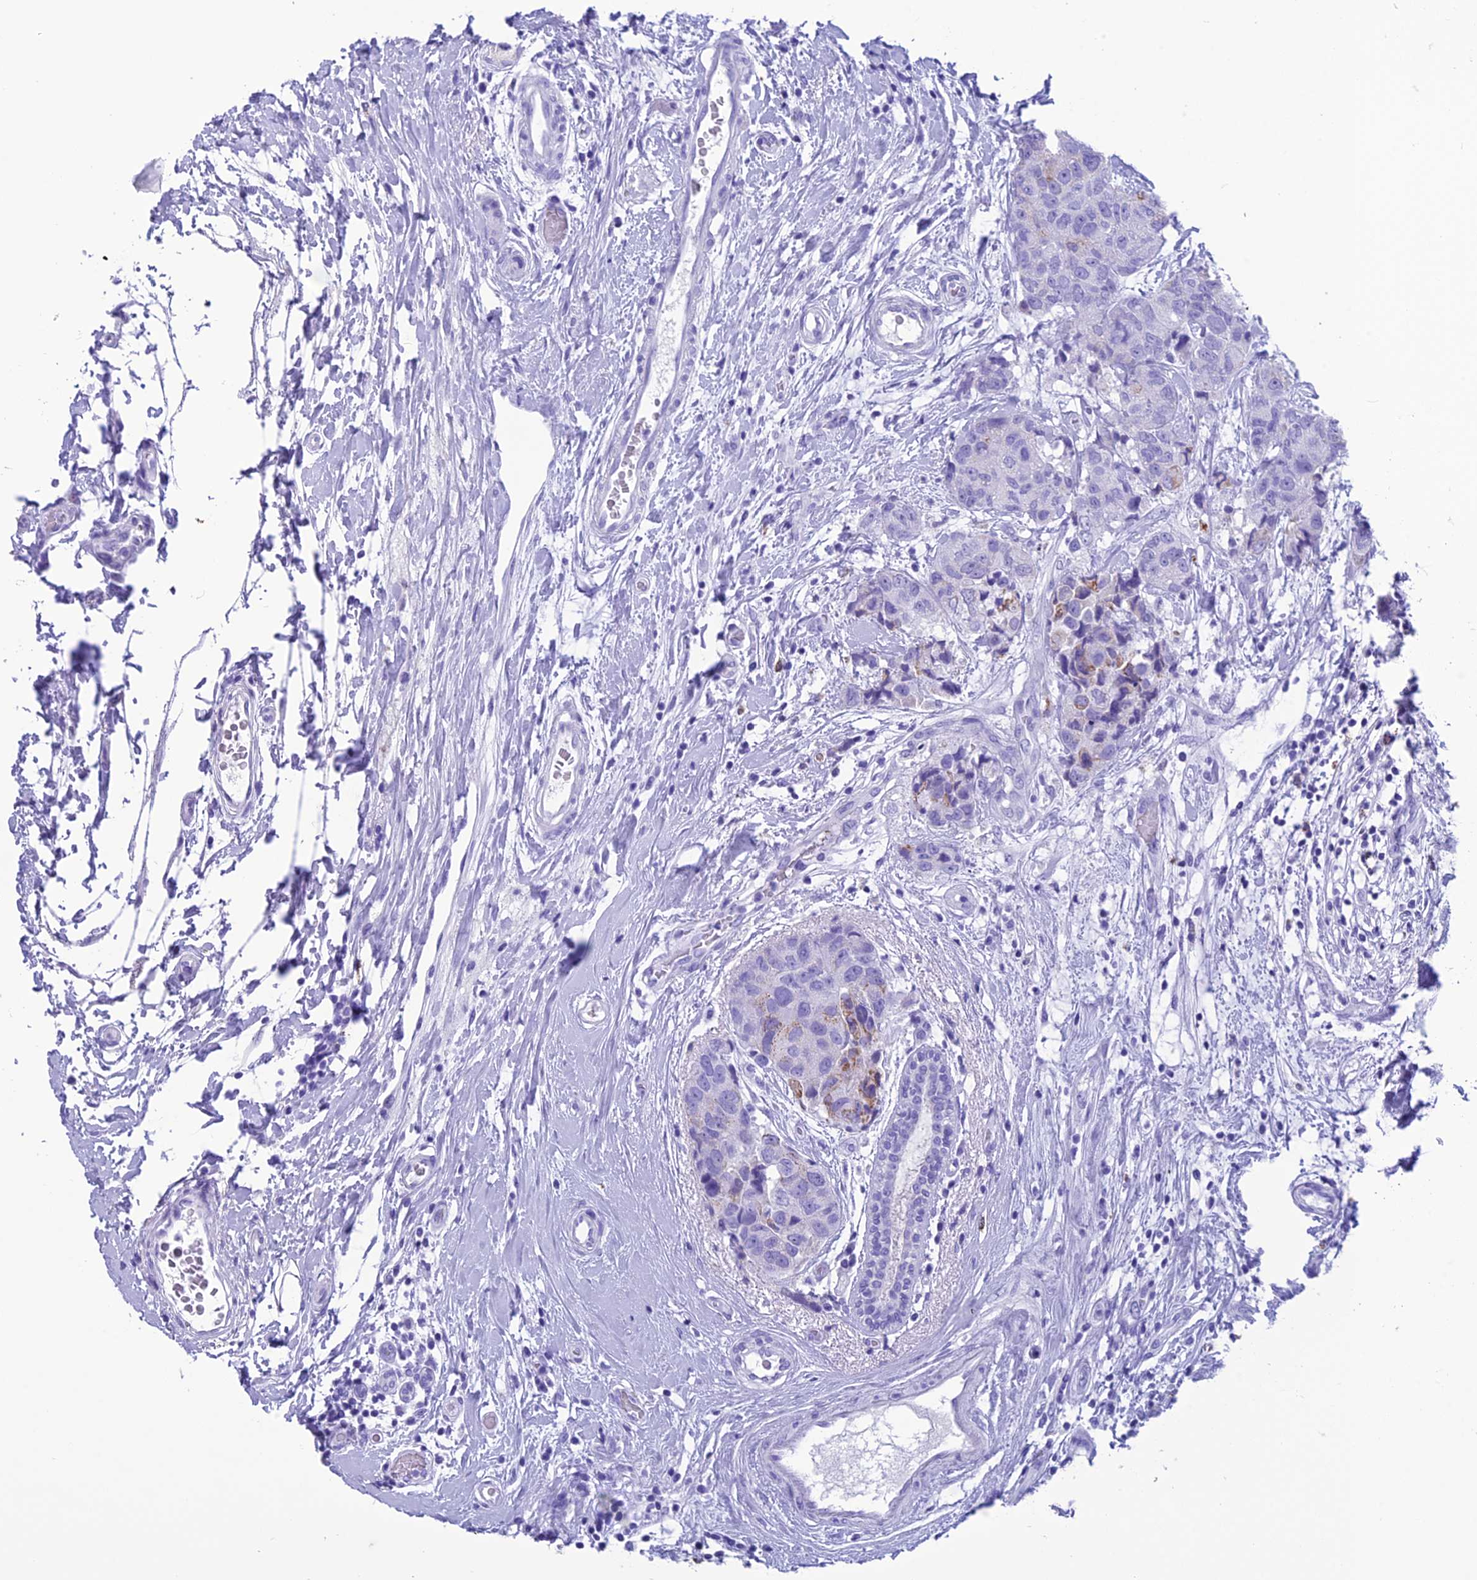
{"staining": {"intensity": "moderate", "quantity": "<25%", "location": "cytoplasmic/membranous"}, "tissue": "breast cancer", "cell_type": "Tumor cells", "image_type": "cancer", "snomed": [{"axis": "morphology", "description": "Duct carcinoma"}, {"axis": "topography", "description": "Breast"}], "caption": "Breast intraductal carcinoma was stained to show a protein in brown. There is low levels of moderate cytoplasmic/membranous expression in approximately <25% of tumor cells. The protein is shown in brown color, while the nuclei are stained blue.", "gene": "TRAM1L1", "patient": {"sex": "female", "age": 62}}